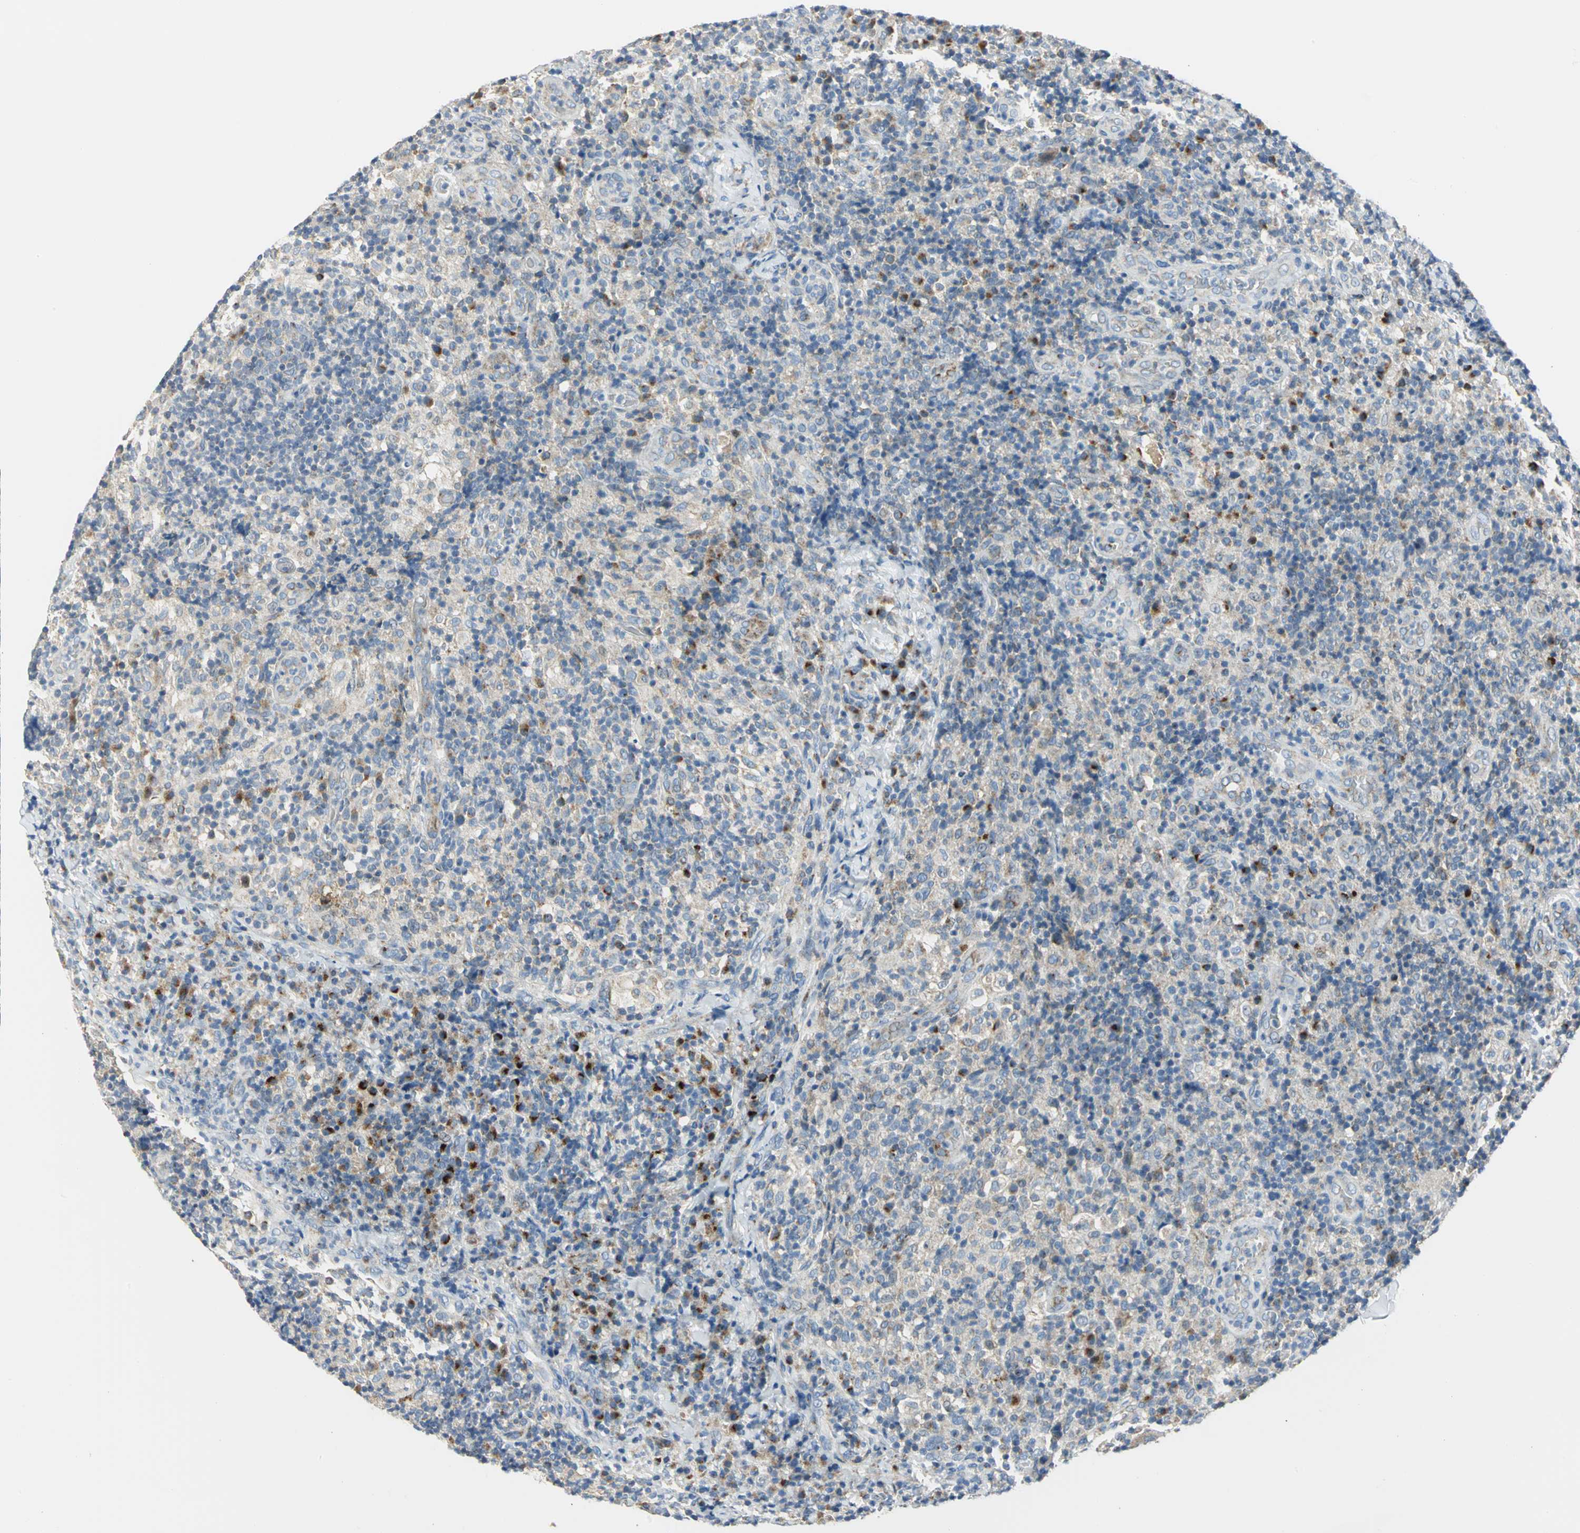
{"staining": {"intensity": "strong", "quantity": "<25%", "location": "cytoplasmic/membranous"}, "tissue": "lymph node", "cell_type": "Germinal center cells", "image_type": "normal", "snomed": [{"axis": "morphology", "description": "Normal tissue, NOS"}, {"axis": "morphology", "description": "Inflammation, NOS"}, {"axis": "topography", "description": "Lymph node"}], "caption": "Lymph node stained for a protein reveals strong cytoplasmic/membranous positivity in germinal center cells.", "gene": "GPR3", "patient": {"sex": "male", "age": 46}}